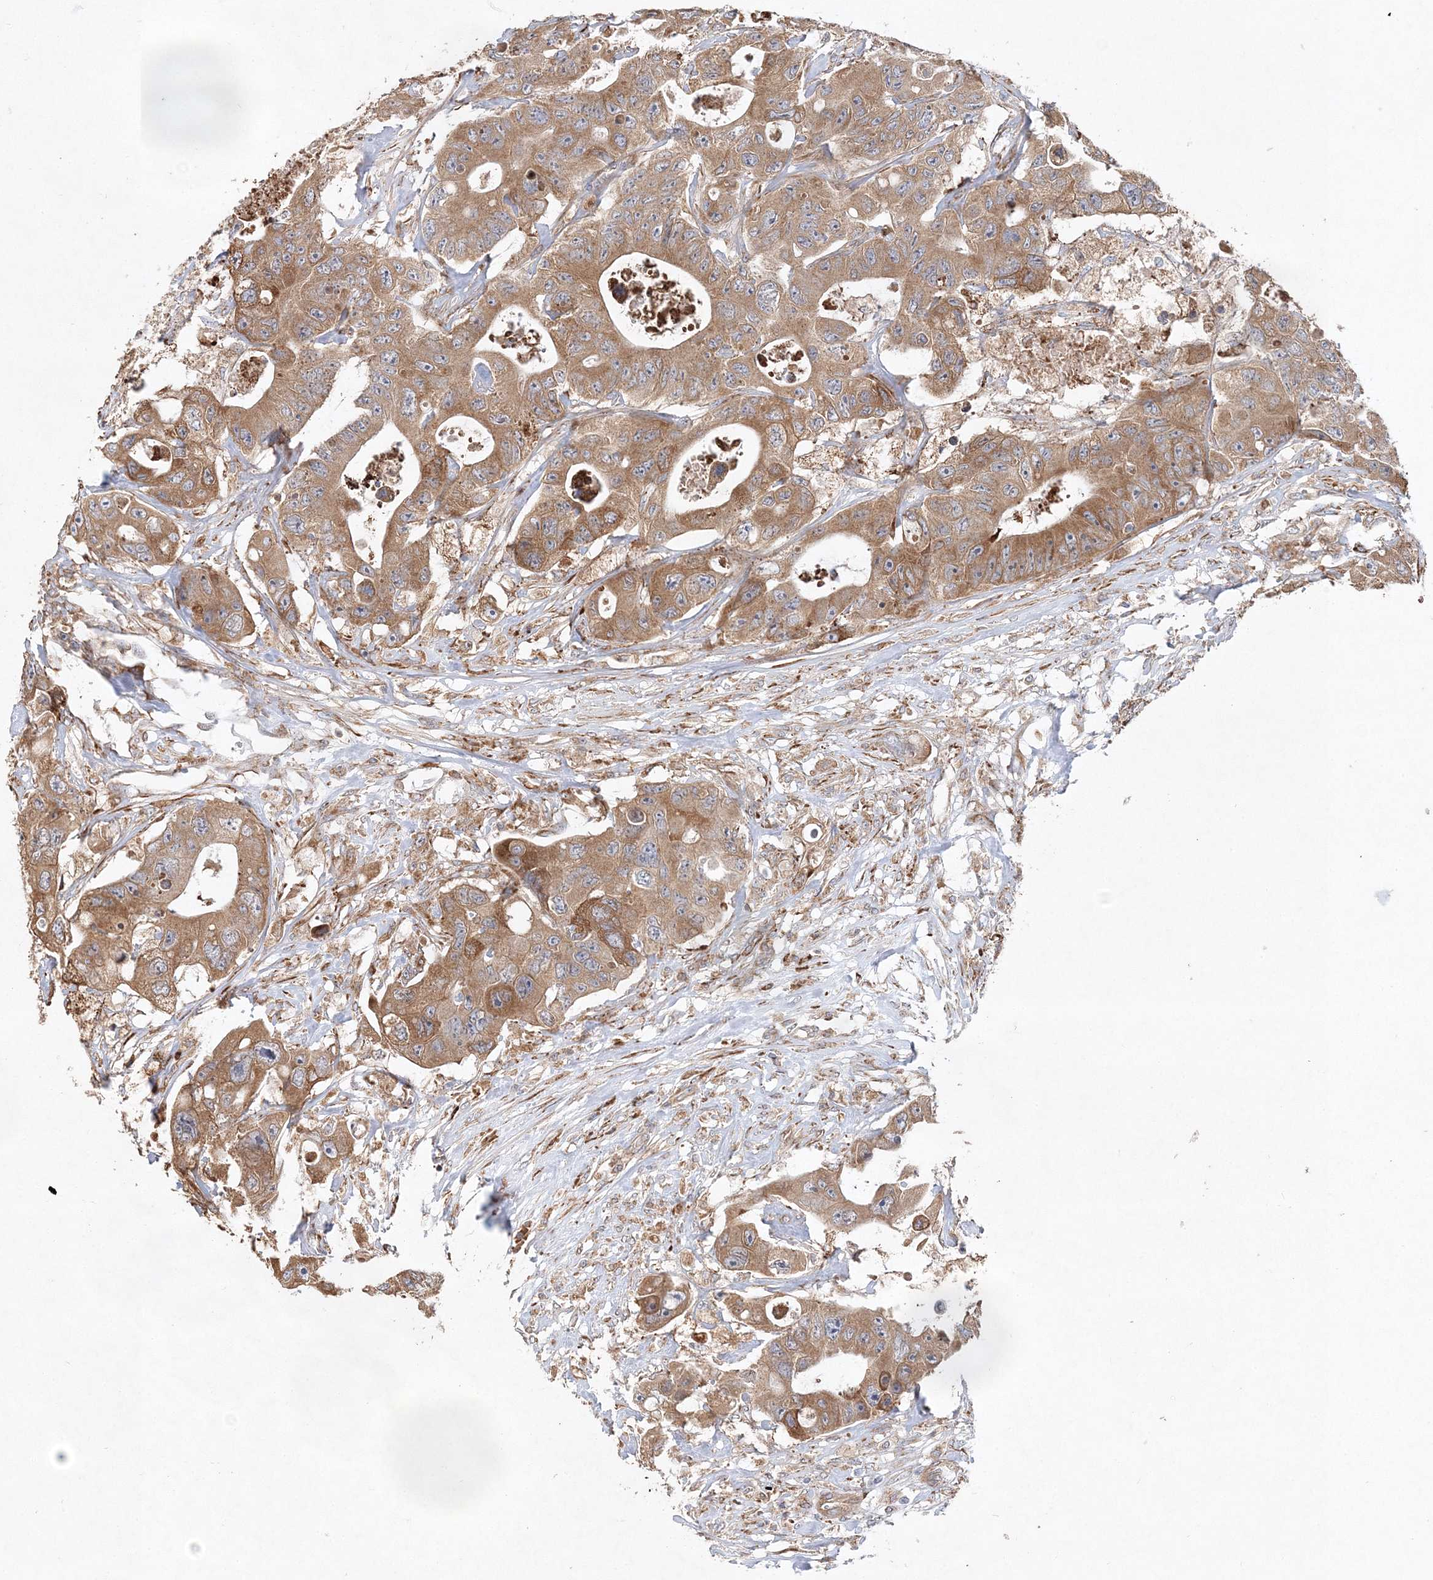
{"staining": {"intensity": "moderate", "quantity": ">75%", "location": "cytoplasmic/membranous"}, "tissue": "colorectal cancer", "cell_type": "Tumor cells", "image_type": "cancer", "snomed": [{"axis": "morphology", "description": "Adenocarcinoma, NOS"}, {"axis": "topography", "description": "Colon"}], "caption": "A brown stain highlights moderate cytoplasmic/membranous staining of a protein in human adenocarcinoma (colorectal) tumor cells.", "gene": "ZFYVE16", "patient": {"sex": "female", "age": 46}}